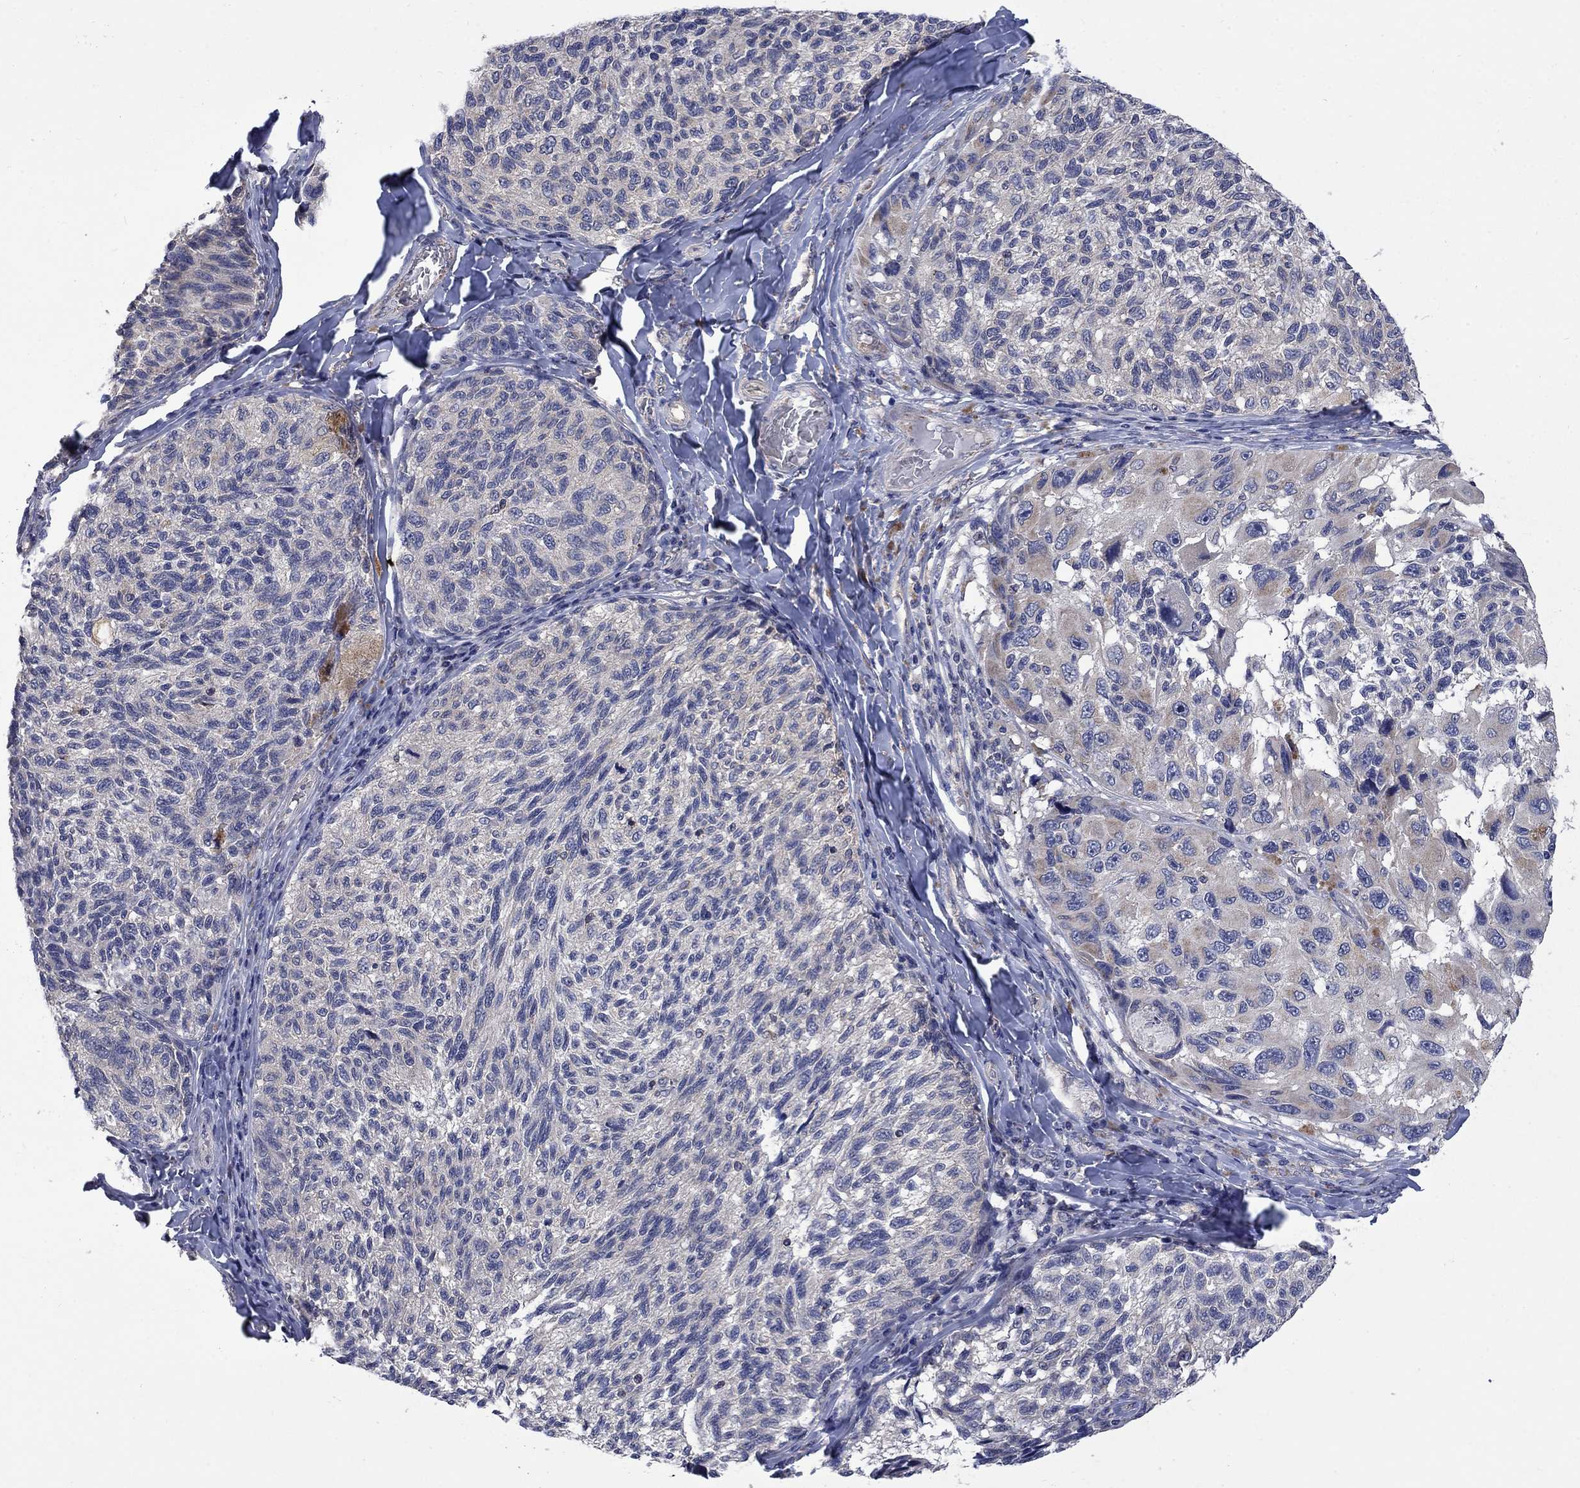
{"staining": {"intensity": "weak", "quantity": "<25%", "location": "cytoplasmic/membranous"}, "tissue": "melanoma", "cell_type": "Tumor cells", "image_type": "cancer", "snomed": [{"axis": "morphology", "description": "Malignant melanoma, NOS"}, {"axis": "topography", "description": "Skin"}], "caption": "A histopathology image of melanoma stained for a protein displays no brown staining in tumor cells.", "gene": "HSPA12A", "patient": {"sex": "female", "age": 73}}